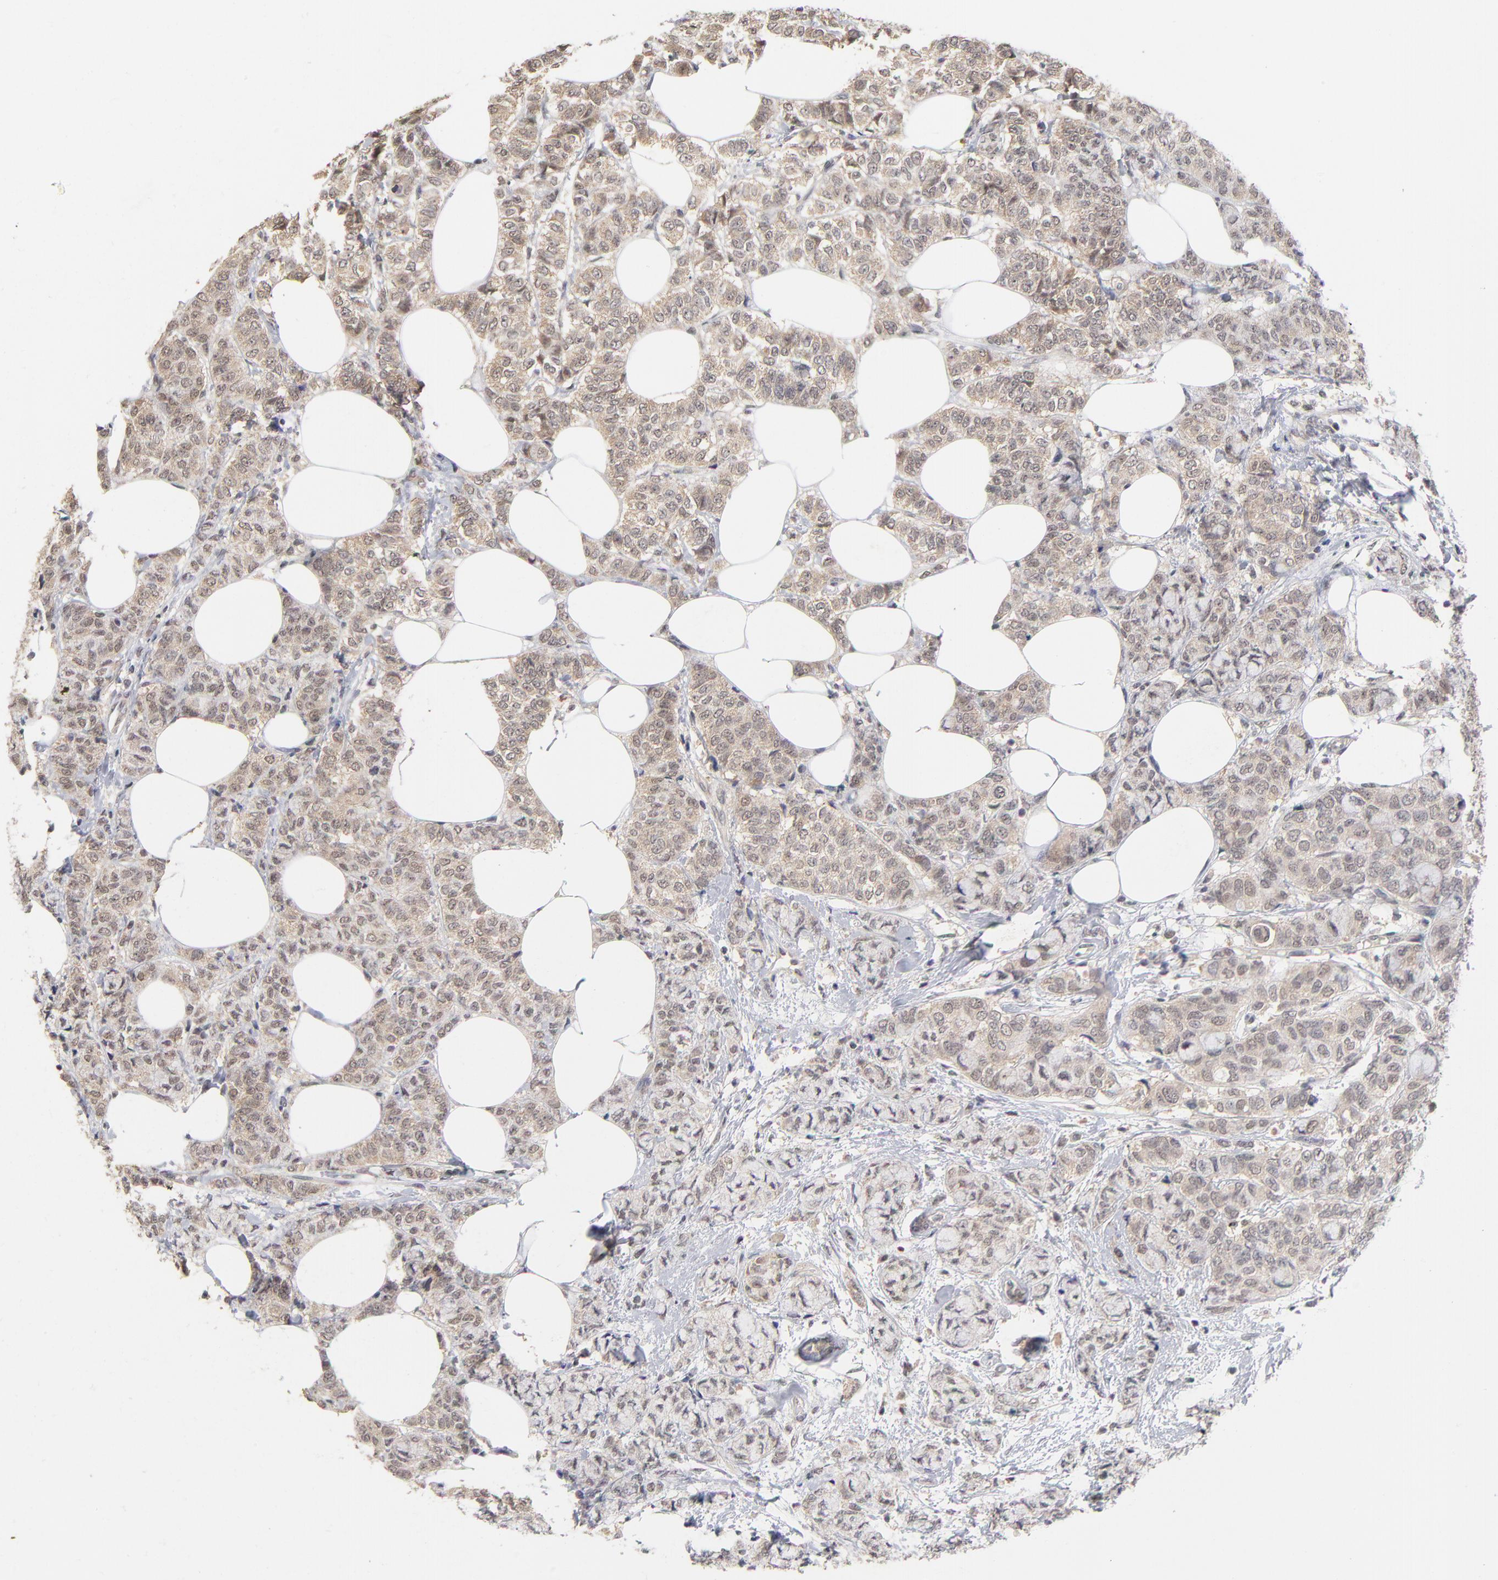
{"staining": {"intensity": "weak", "quantity": ">75%", "location": "cytoplasmic/membranous"}, "tissue": "breast cancer", "cell_type": "Tumor cells", "image_type": "cancer", "snomed": [{"axis": "morphology", "description": "Lobular carcinoma"}, {"axis": "topography", "description": "Breast"}], "caption": "Immunohistochemical staining of breast cancer reveals weak cytoplasmic/membranous protein staining in approximately >75% of tumor cells. The protein of interest is shown in brown color, while the nuclei are stained blue.", "gene": "WSB1", "patient": {"sex": "female", "age": 60}}